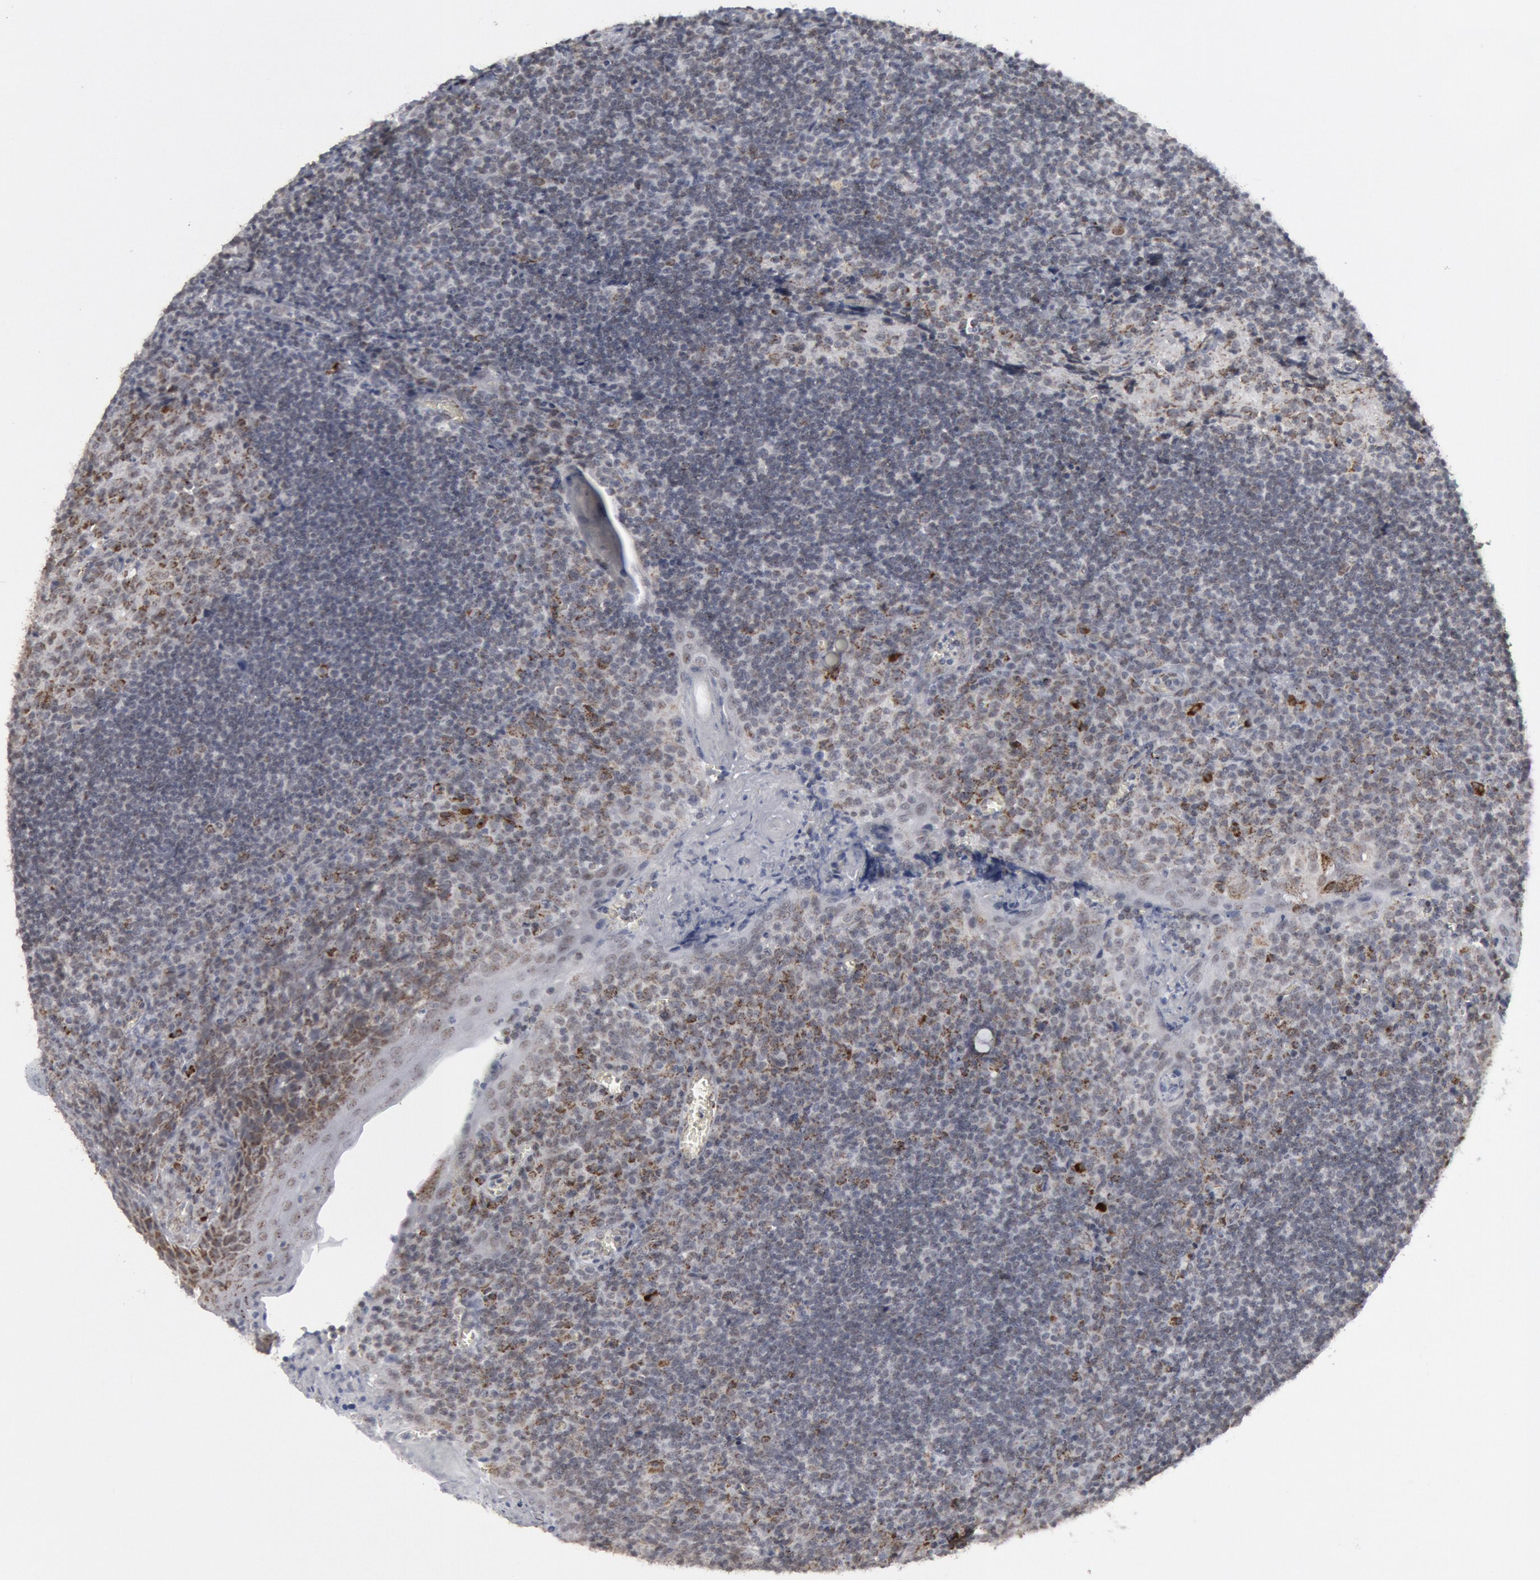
{"staining": {"intensity": "moderate", "quantity": "25%-75%", "location": "cytoplasmic/membranous"}, "tissue": "tonsil", "cell_type": "Germinal center cells", "image_type": "normal", "snomed": [{"axis": "morphology", "description": "Normal tissue, NOS"}, {"axis": "topography", "description": "Tonsil"}], "caption": "Immunohistochemical staining of benign human tonsil demonstrates medium levels of moderate cytoplasmic/membranous staining in approximately 25%-75% of germinal center cells. The staining is performed using DAB (3,3'-diaminobenzidine) brown chromogen to label protein expression. The nuclei are counter-stained blue using hematoxylin.", "gene": "CASP9", "patient": {"sex": "male", "age": 20}}